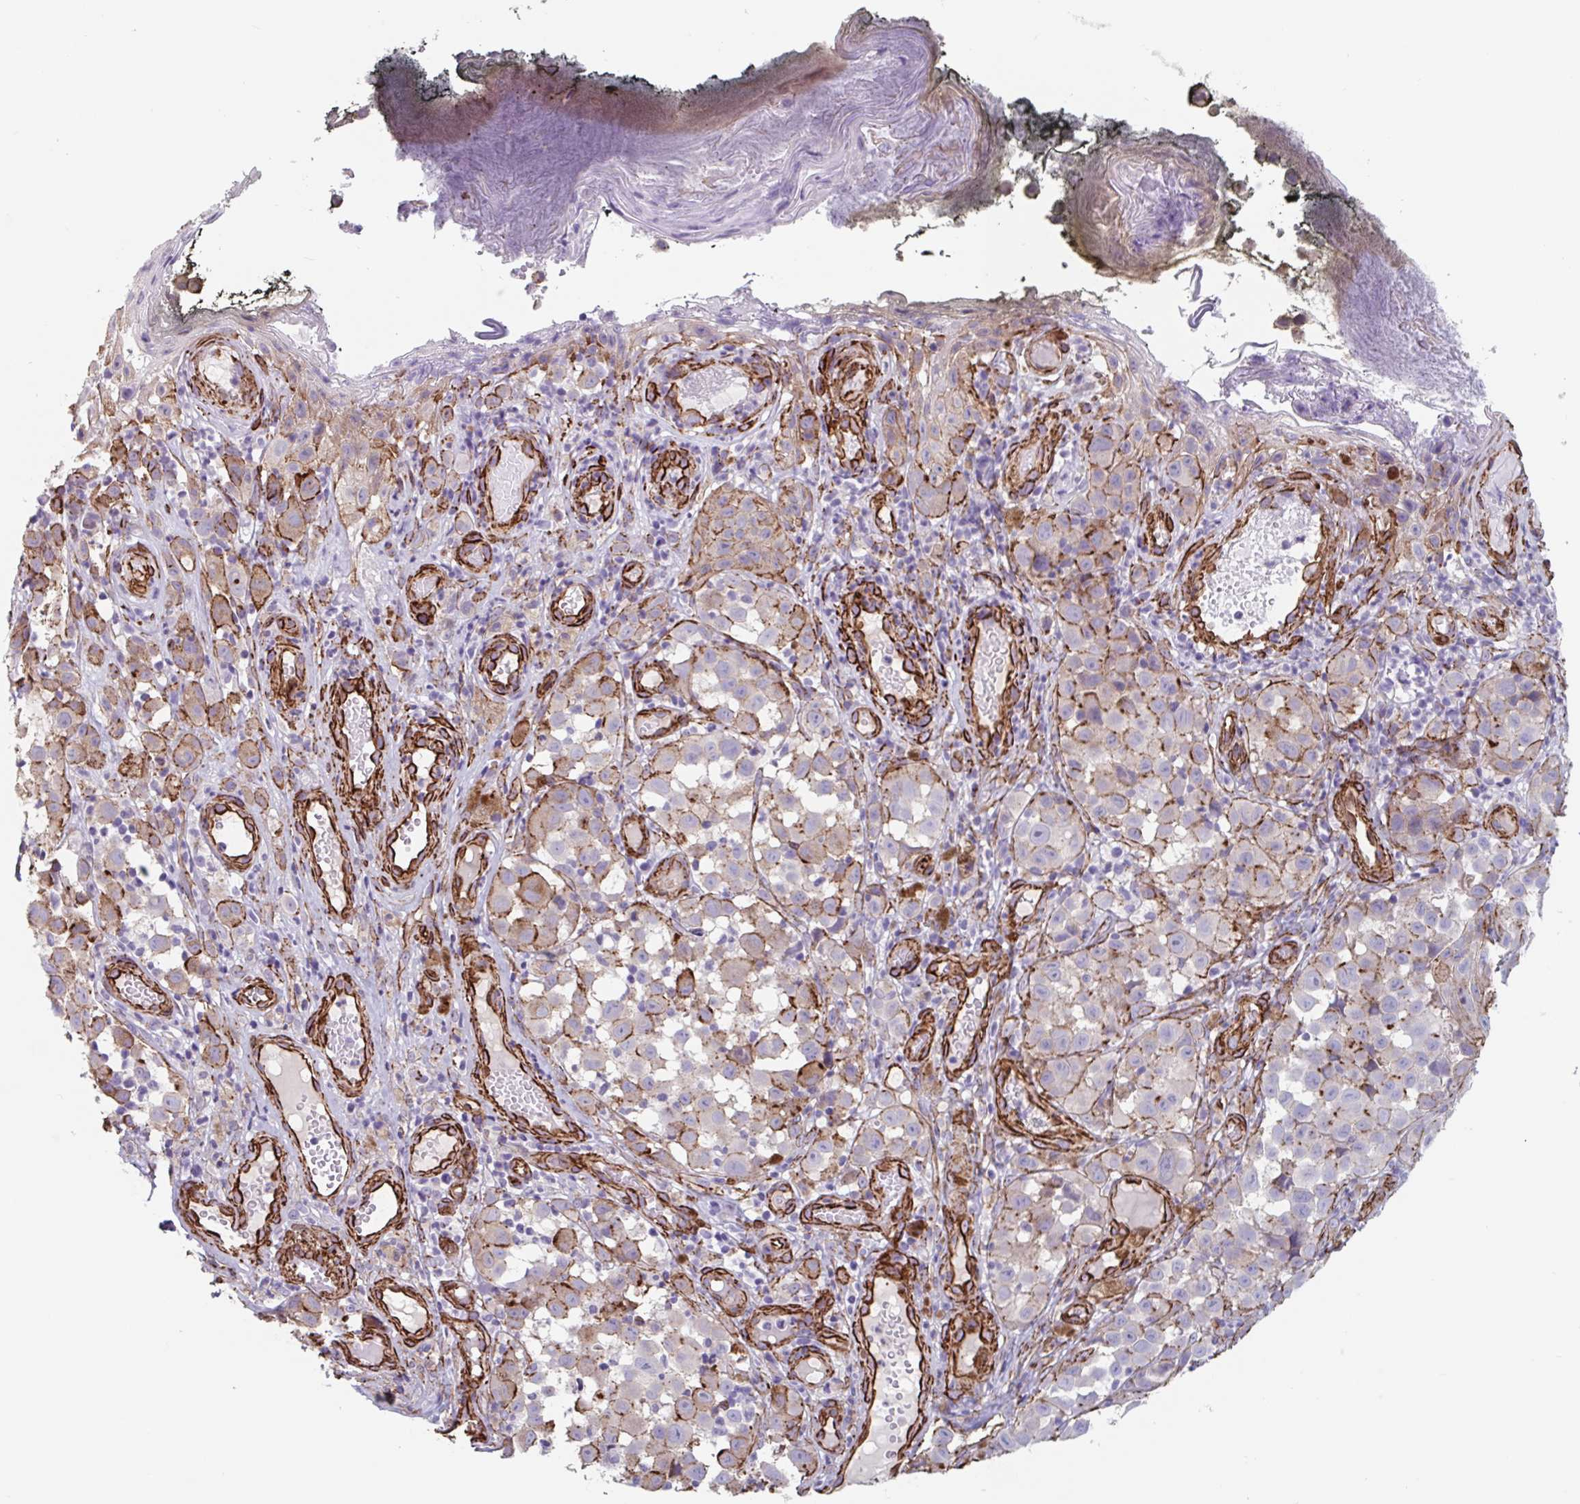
{"staining": {"intensity": "weak", "quantity": "<25%", "location": "cytoplasmic/membranous"}, "tissue": "melanoma", "cell_type": "Tumor cells", "image_type": "cancer", "snomed": [{"axis": "morphology", "description": "Malignant melanoma, NOS"}, {"axis": "topography", "description": "Skin"}], "caption": "Immunohistochemistry (IHC) of malignant melanoma exhibits no positivity in tumor cells.", "gene": "CITED4", "patient": {"sex": "male", "age": 64}}